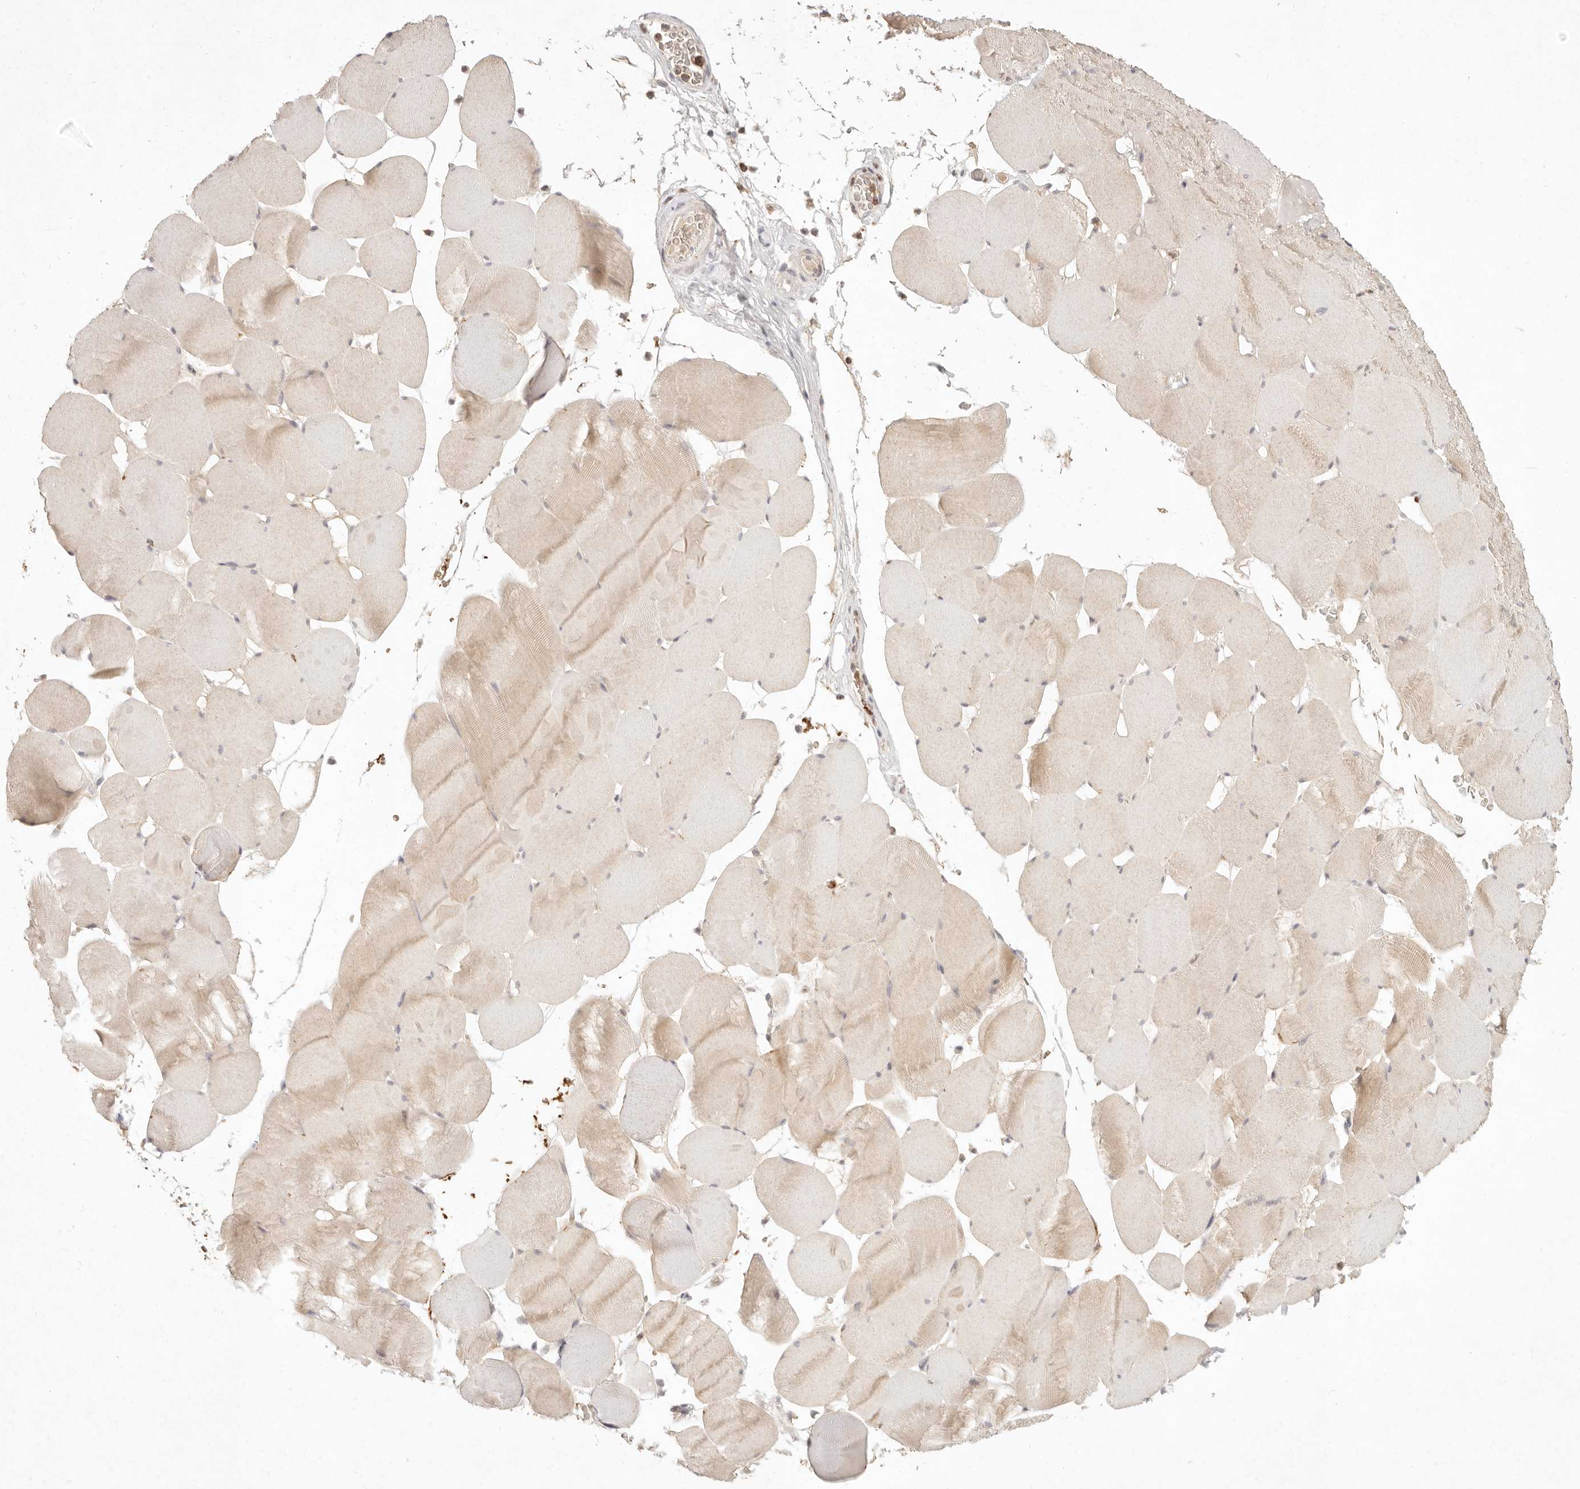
{"staining": {"intensity": "weak", "quantity": "<25%", "location": "cytoplasmic/membranous"}, "tissue": "skeletal muscle", "cell_type": "Myocytes", "image_type": "normal", "snomed": [{"axis": "morphology", "description": "Normal tissue, NOS"}, {"axis": "topography", "description": "Skeletal muscle"}], "caption": "Myocytes show no significant expression in unremarkable skeletal muscle. (Brightfield microscopy of DAB (3,3'-diaminobenzidine) immunohistochemistry at high magnification).", "gene": "C1orf127", "patient": {"sex": "male", "age": 62}}